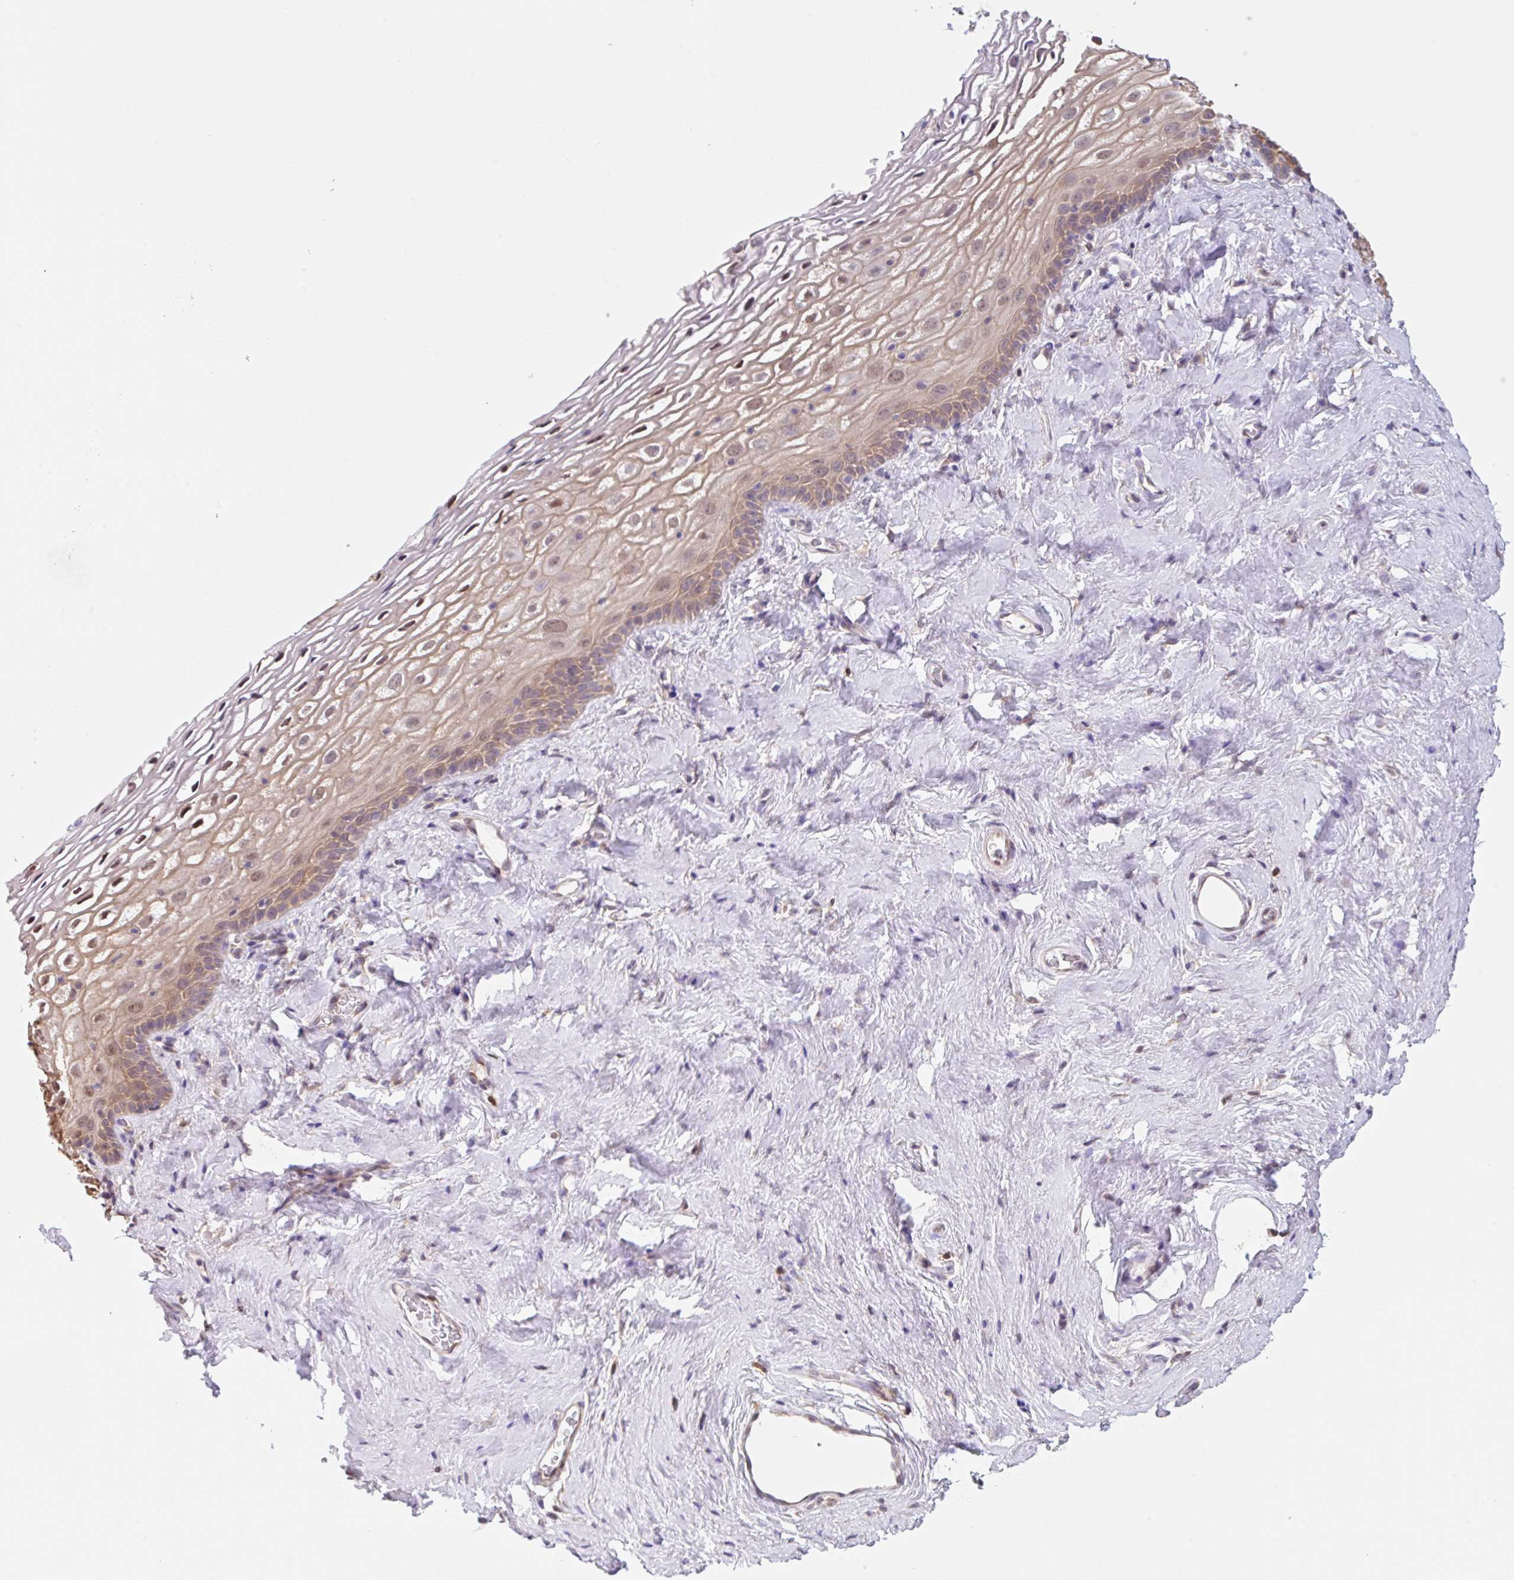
{"staining": {"intensity": "weak", "quantity": "25%-75%", "location": "cytoplasmic/membranous,nuclear"}, "tissue": "vagina", "cell_type": "Squamous epithelial cells", "image_type": "normal", "snomed": [{"axis": "morphology", "description": "Normal tissue, NOS"}, {"axis": "morphology", "description": "Adenocarcinoma, NOS"}, {"axis": "topography", "description": "Rectum"}, {"axis": "topography", "description": "Vagina"}, {"axis": "topography", "description": "Peripheral nerve tissue"}], "caption": "The immunohistochemical stain highlights weak cytoplasmic/membranous,nuclear expression in squamous epithelial cells of normal vagina. The staining is performed using DAB brown chromogen to label protein expression. The nuclei are counter-stained blue using hematoxylin.", "gene": "TBPL2", "patient": {"sex": "female", "age": 71}}